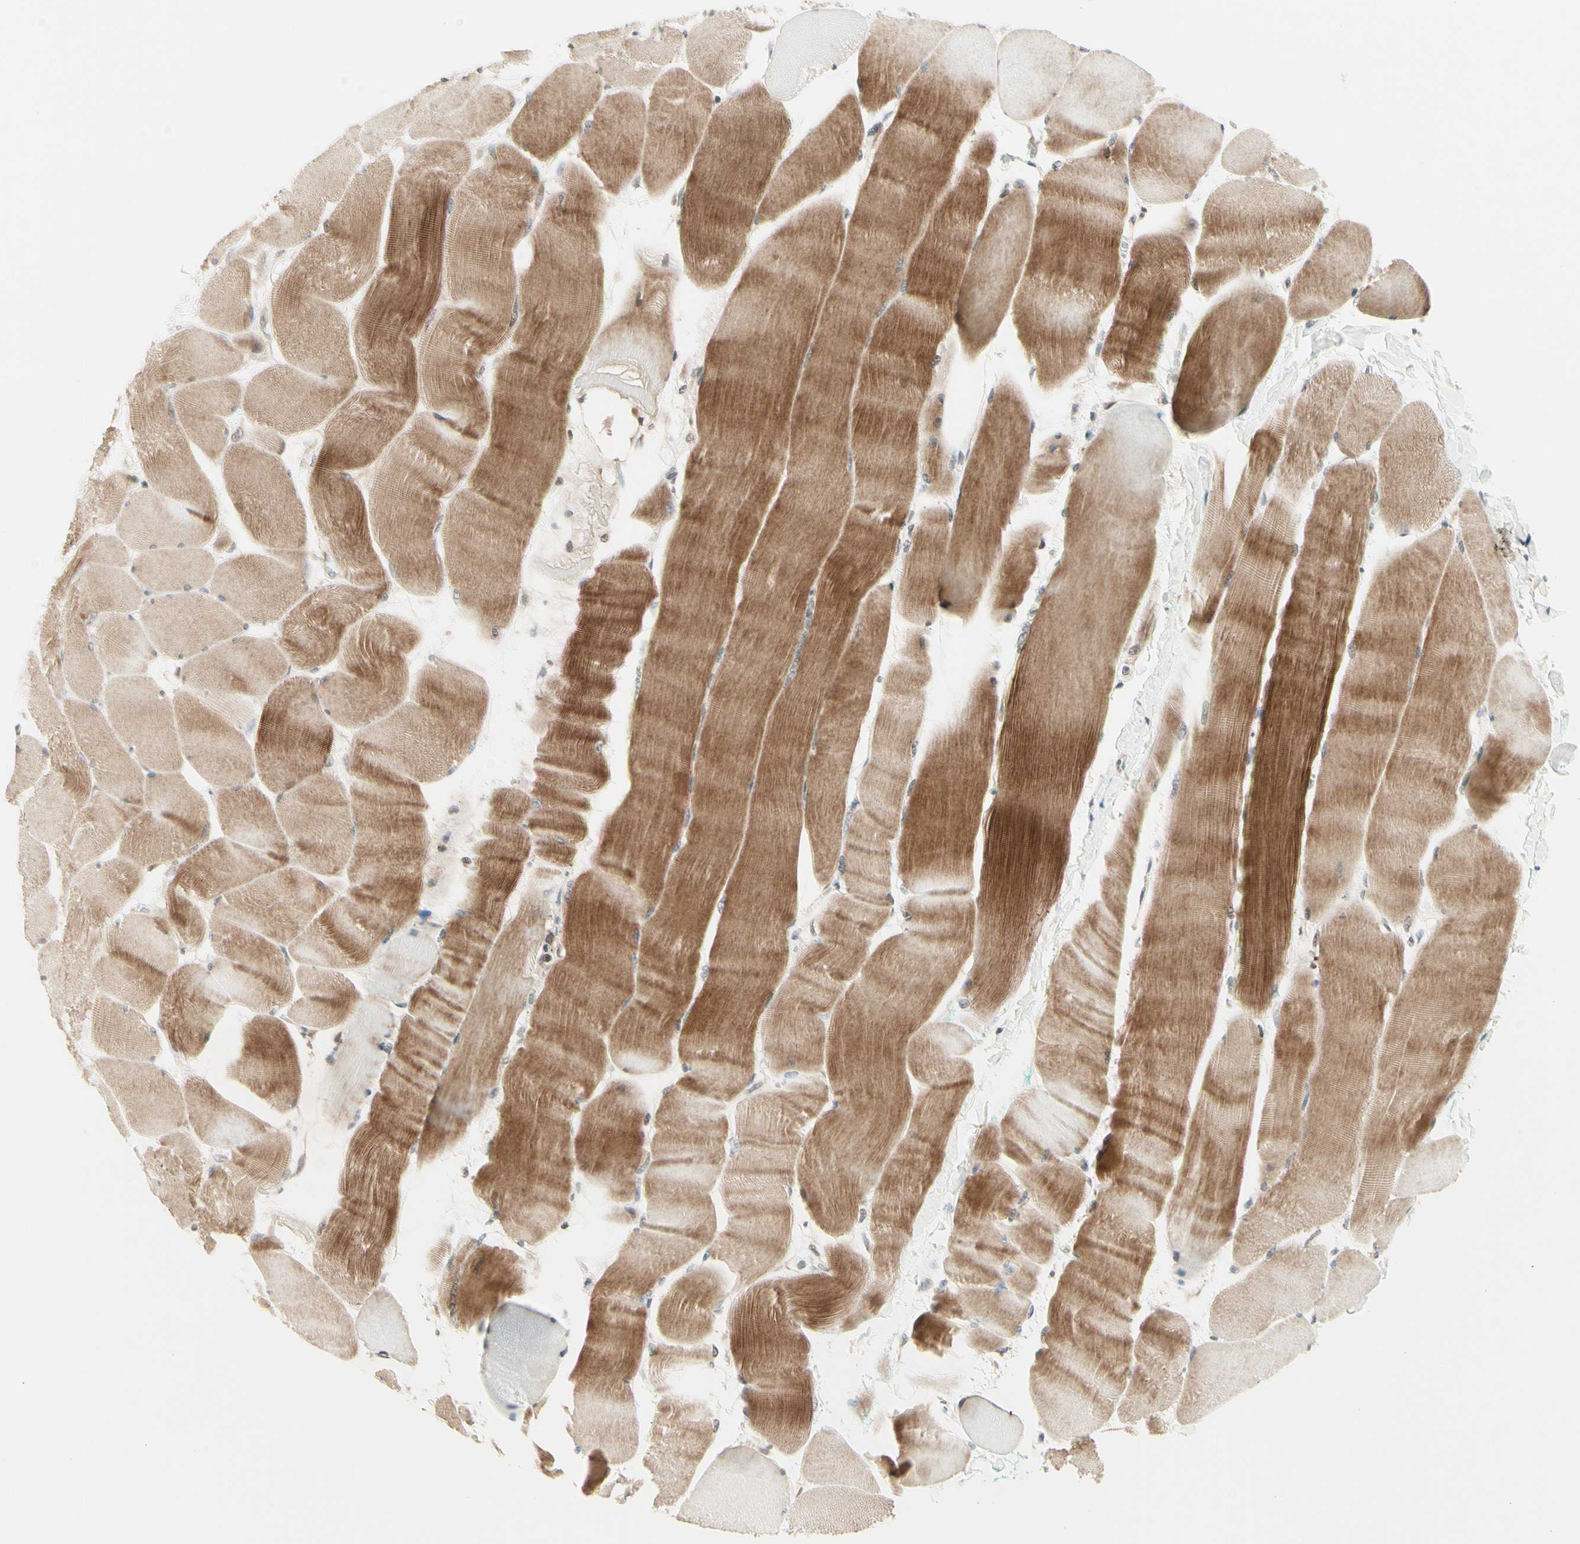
{"staining": {"intensity": "moderate", "quantity": ">75%", "location": "cytoplasmic/membranous"}, "tissue": "skeletal muscle", "cell_type": "Myocytes", "image_type": "normal", "snomed": [{"axis": "morphology", "description": "Normal tissue, NOS"}, {"axis": "morphology", "description": "Squamous cell carcinoma, NOS"}, {"axis": "topography", "description": "Skeletal muscle"}], "caption": "Brown immunohistochemical staining in benign human skeletal muscle displays moderate cytoplasmic/membranous expression in approximately >75% of myocytes. (IHC, brightfield microscopy, high magnification).", "gene": "ZW10", "patient": {"sex": "male", "age": 51}}